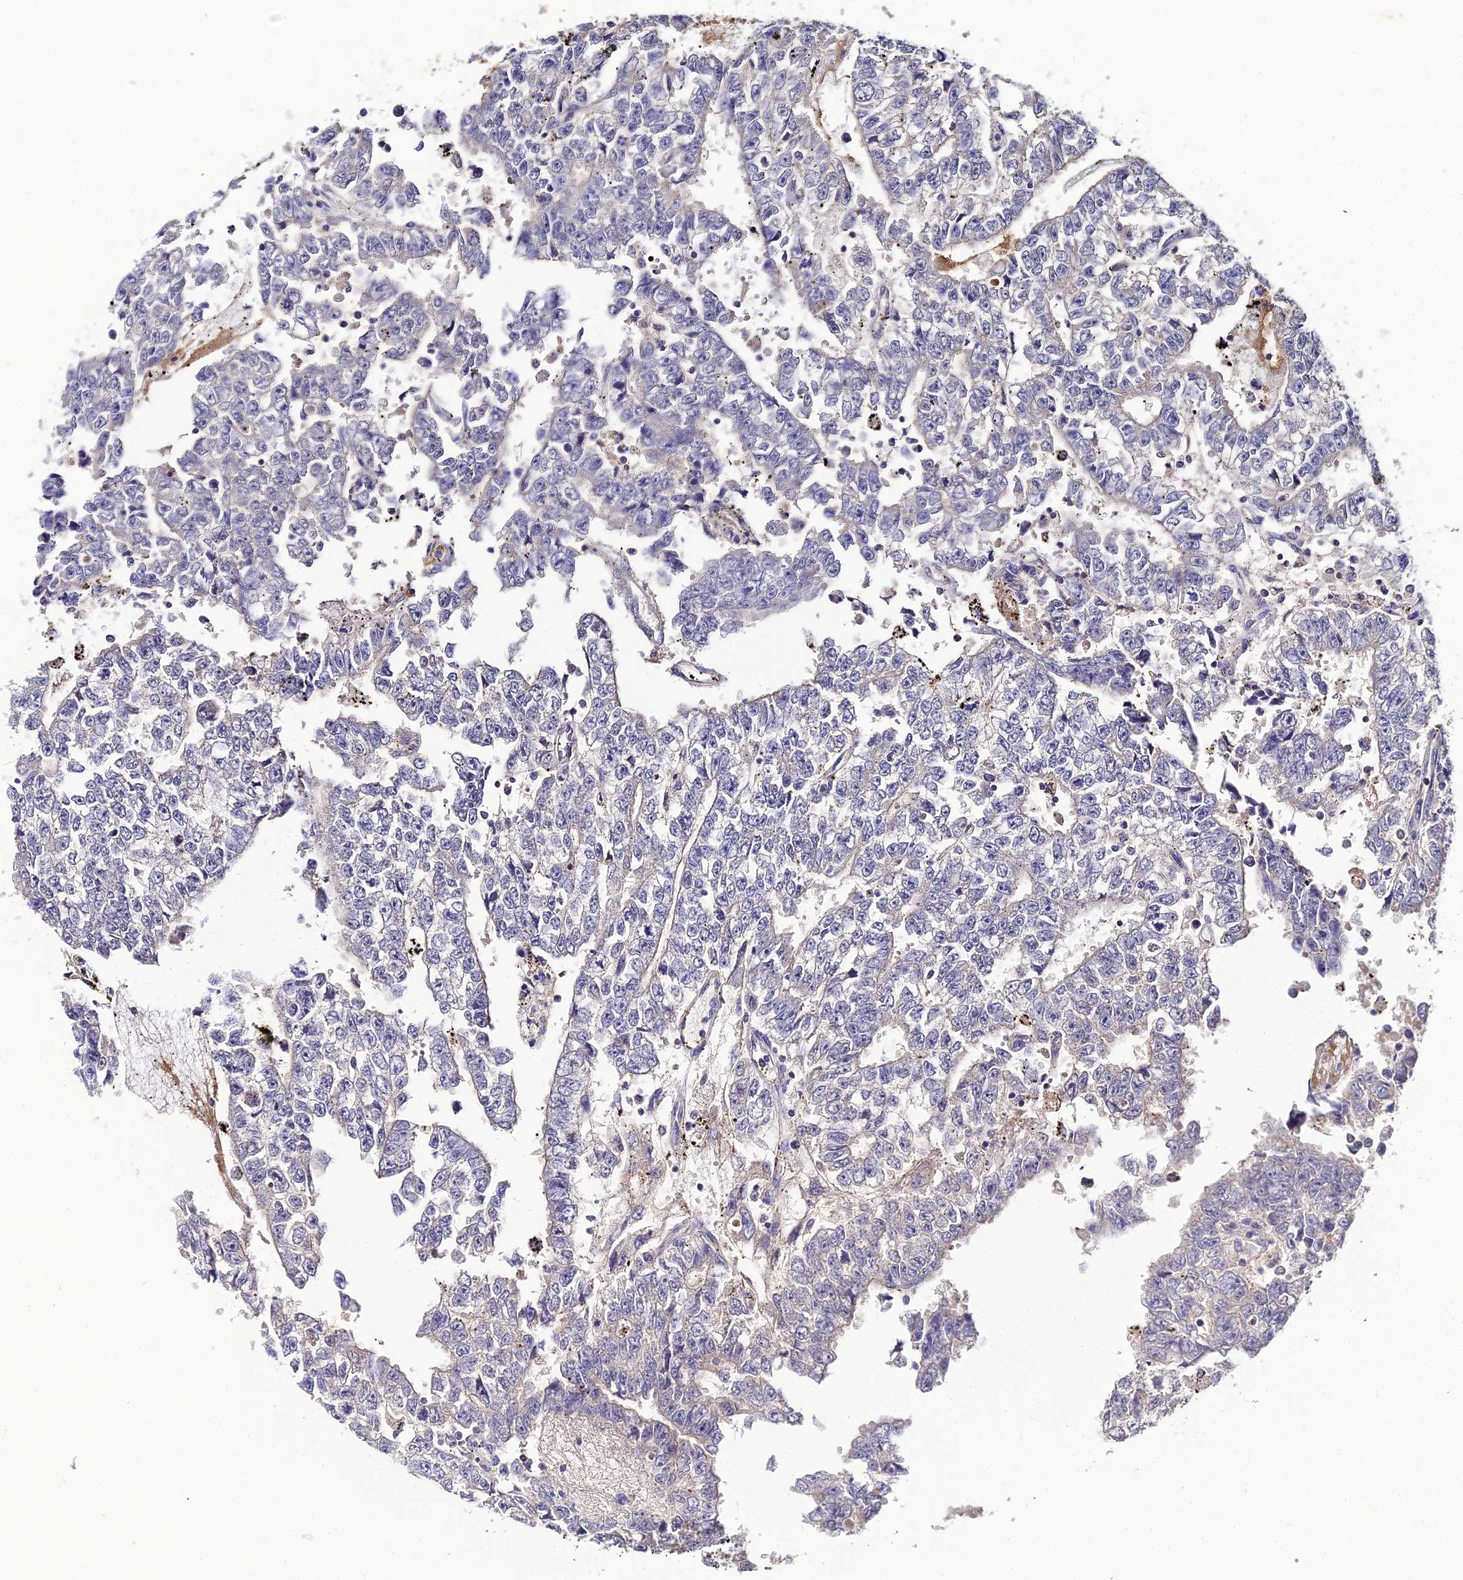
{"staining": {"intensity": "negative", "quantity": "none", "location": "none"}, "tissue": "testis cancer", "cell_type": "Tumor cells", "image_type": "cancer", "snomed": [{"axis": "morphology", "description": "Carcinoma, Embryonal, NOS"}, {"axis": "topography", "description": "Testis"}], "caption": "Testis cancer (embryonal carcinoma) stained for a protein using immunohistochemistry (IHC) demonstrates no expression tumor cells.", "gene": "LSM5", "patient": {"sex": "male", "age": 25}}